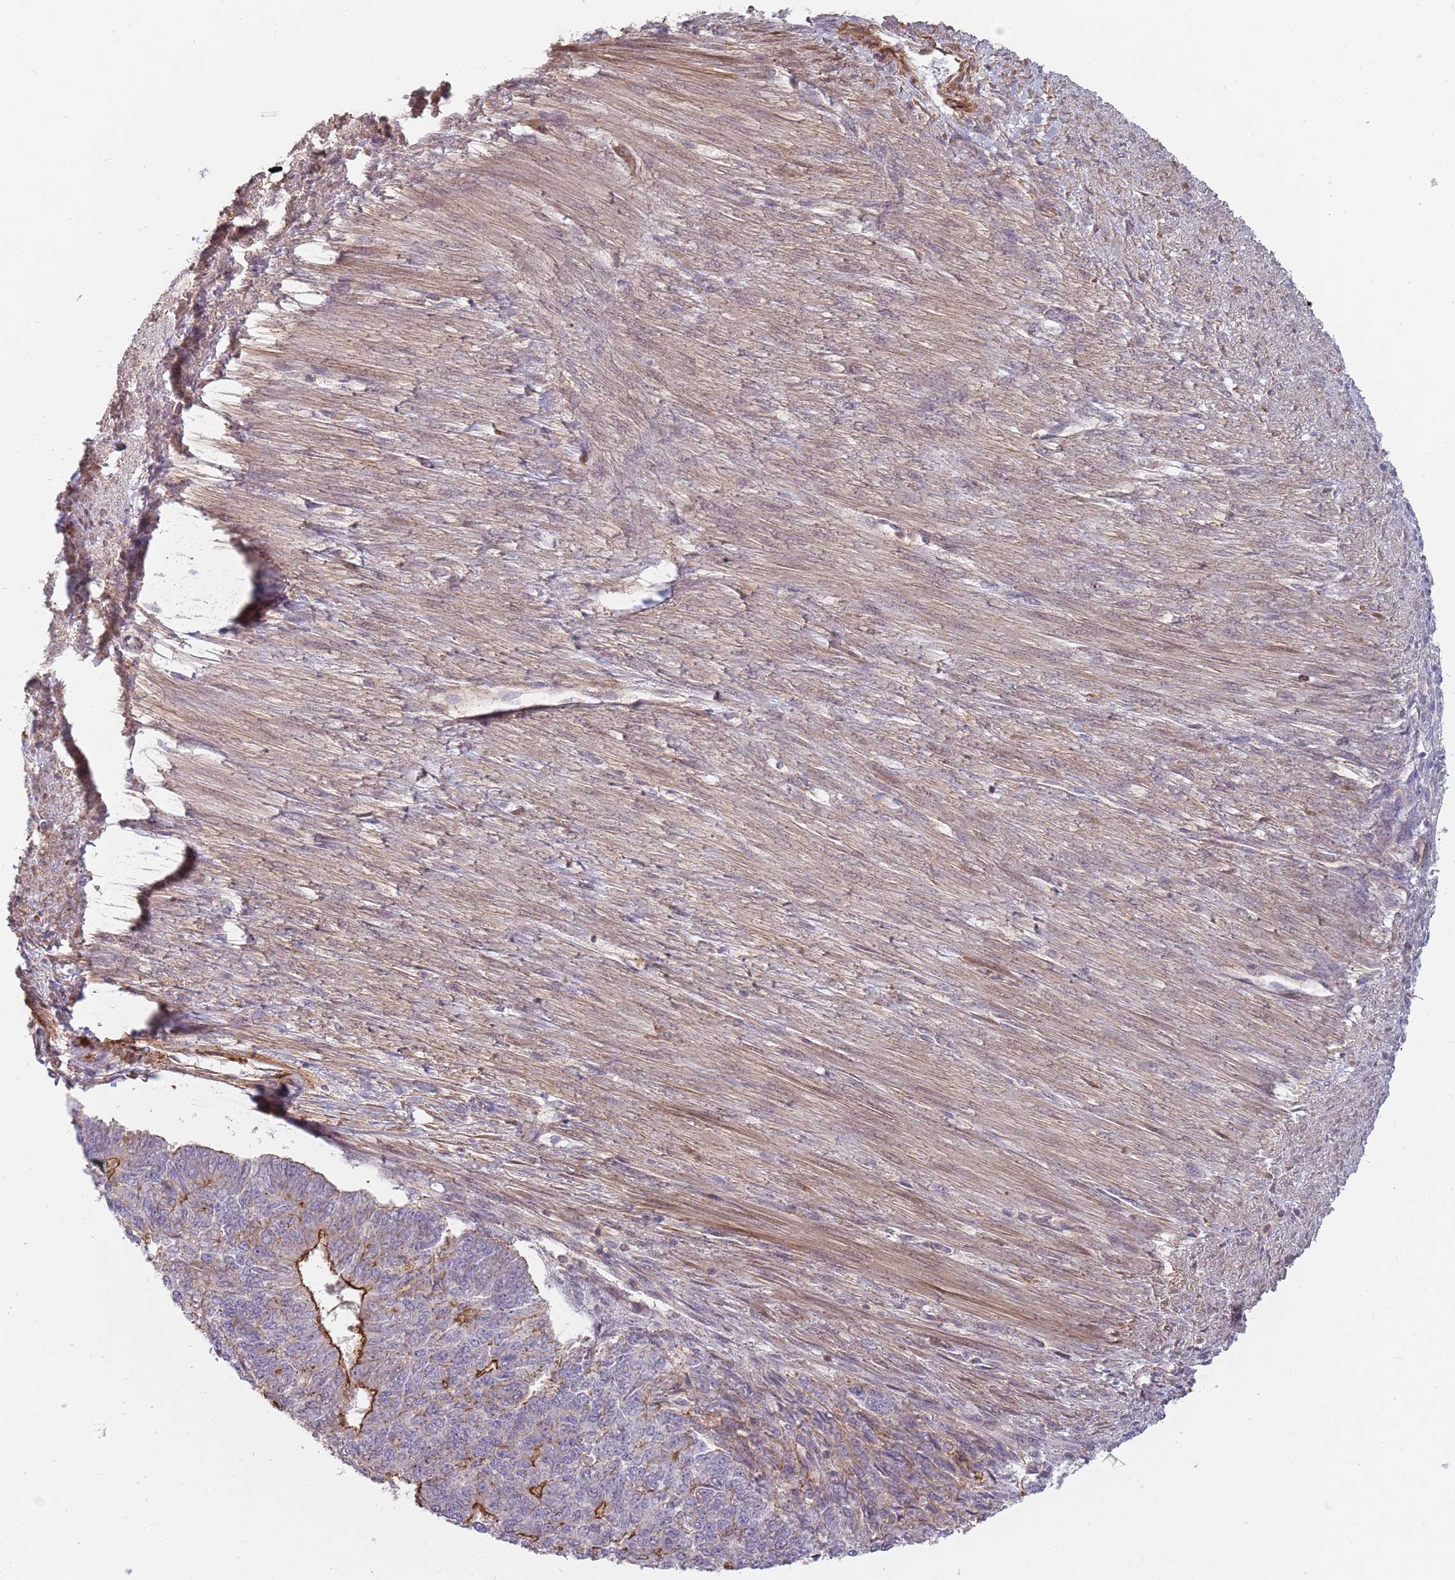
{"staining": {"intensity": "strong", "quantity": "<25%", "location": "cytoplasmic/membranous"}, "tissue": "endometrial cancer", "cell_type": "Tumor cells", "image_type": "cancer", "snomed": [{"axis": "morphology", "description": "Adenocarcinoma, NOS"}, {"axis": "topography", "description": "Endometrium"}], "caption": "Endometrial cancer (adenocarcinoma) stained with a protein marker reveals strong staining in tumor cells.", "gene": "PPP1R14C", "patient": {"sex": "female", "age": 32}}